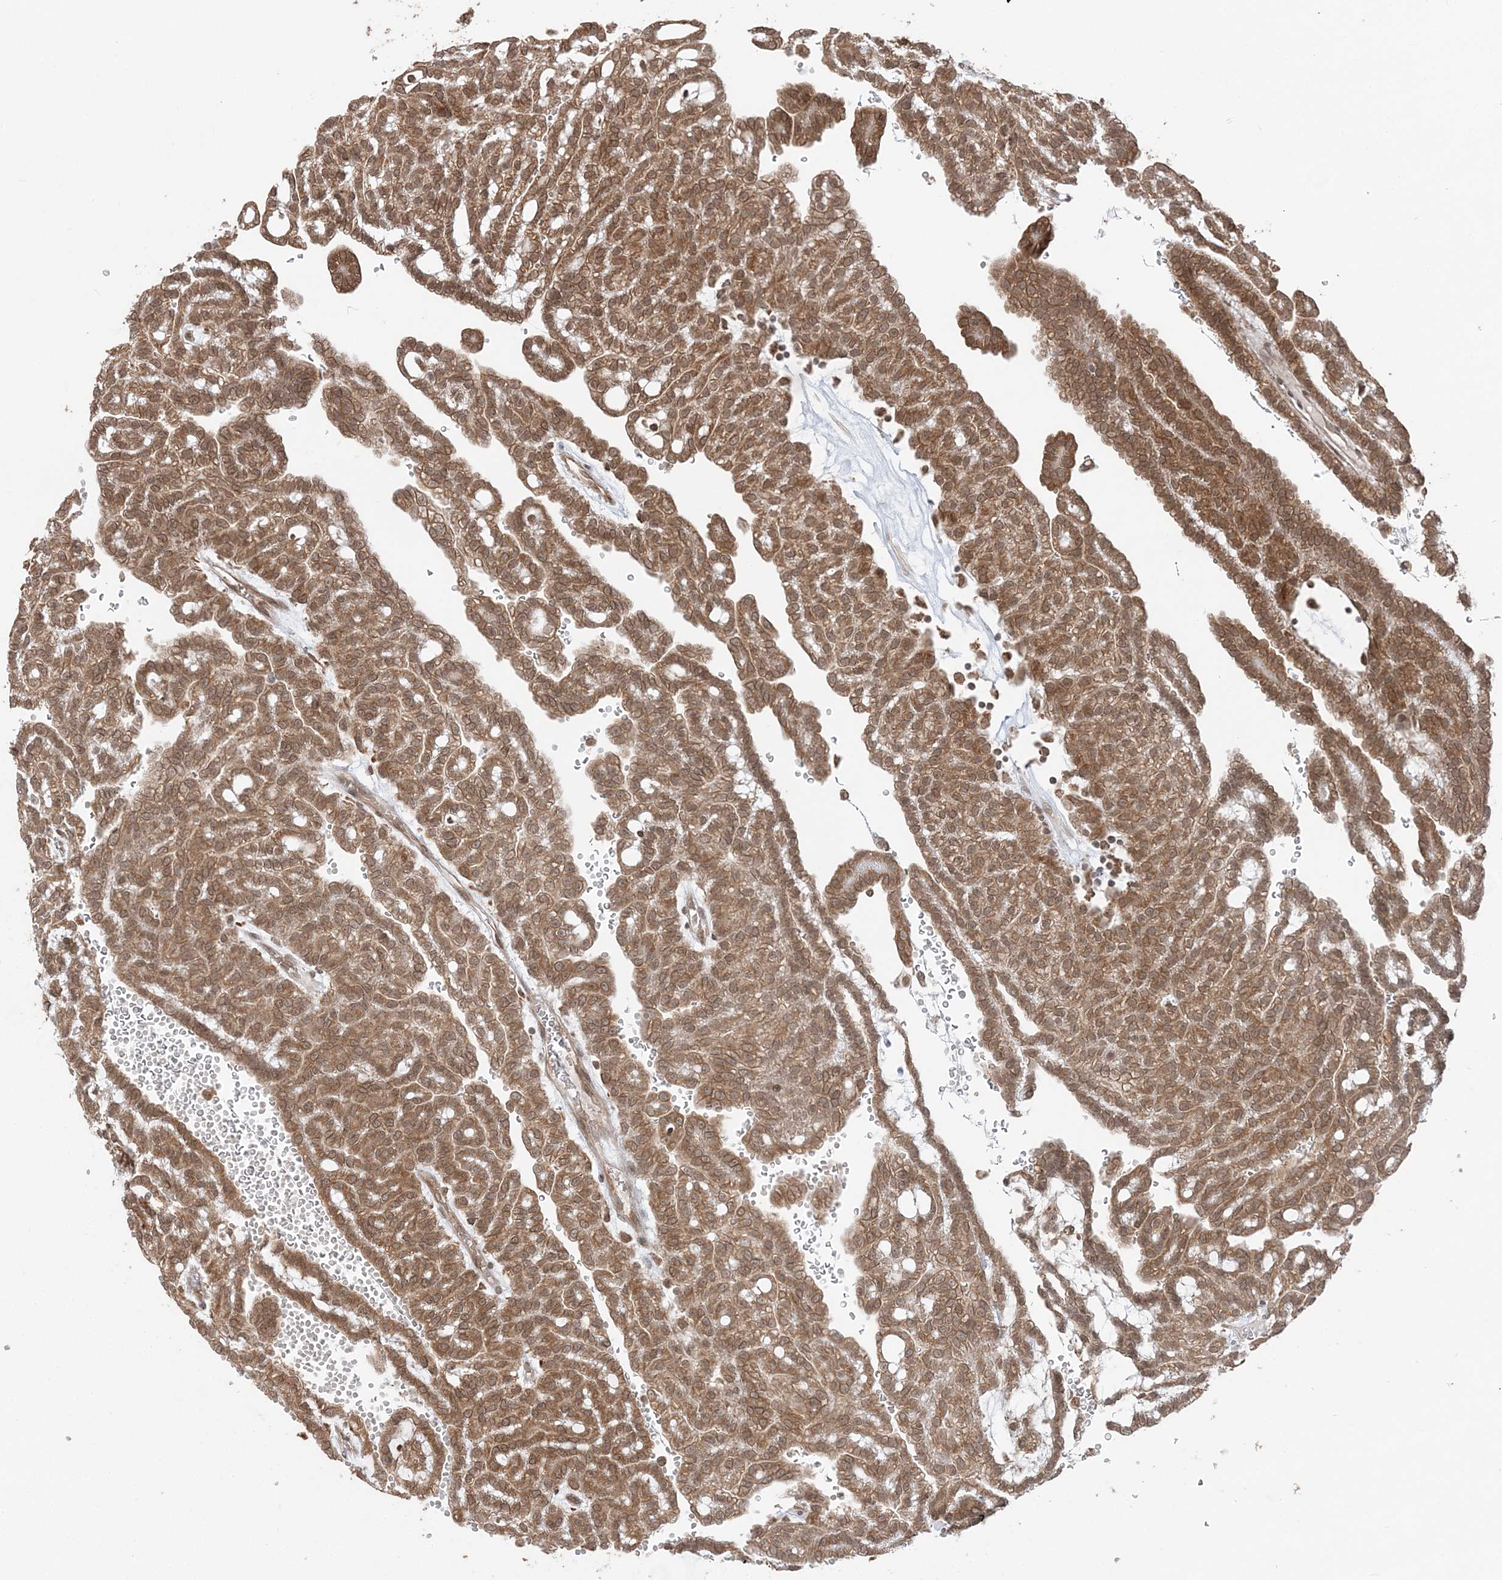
{"staining": {"intensity": "moderate", "quantity": ">75%", "location": "cytoplasmic/membranous"}, "tissue": "renal cancer", "cell_type": "Tumor cells", "image_type": "cancer", "snomed": [{"axis": "morphology", "description": "Adenocarcinoma, NOS"}, {"axis": "topography", "description": "Kidney"}], "caption": "Protein staining shows moderate cytoplasmic/membranous expression in about >75% of tumor cells in adenocarcinoma (renal). The staining was performed using DAB (3,3'-diaminobenzidine), with brown indicating positive protein expression. Nuclei are stained blue with hematoxylin.", "gene": "TMED10", "patient": {"sex": "male", "age": 63}}